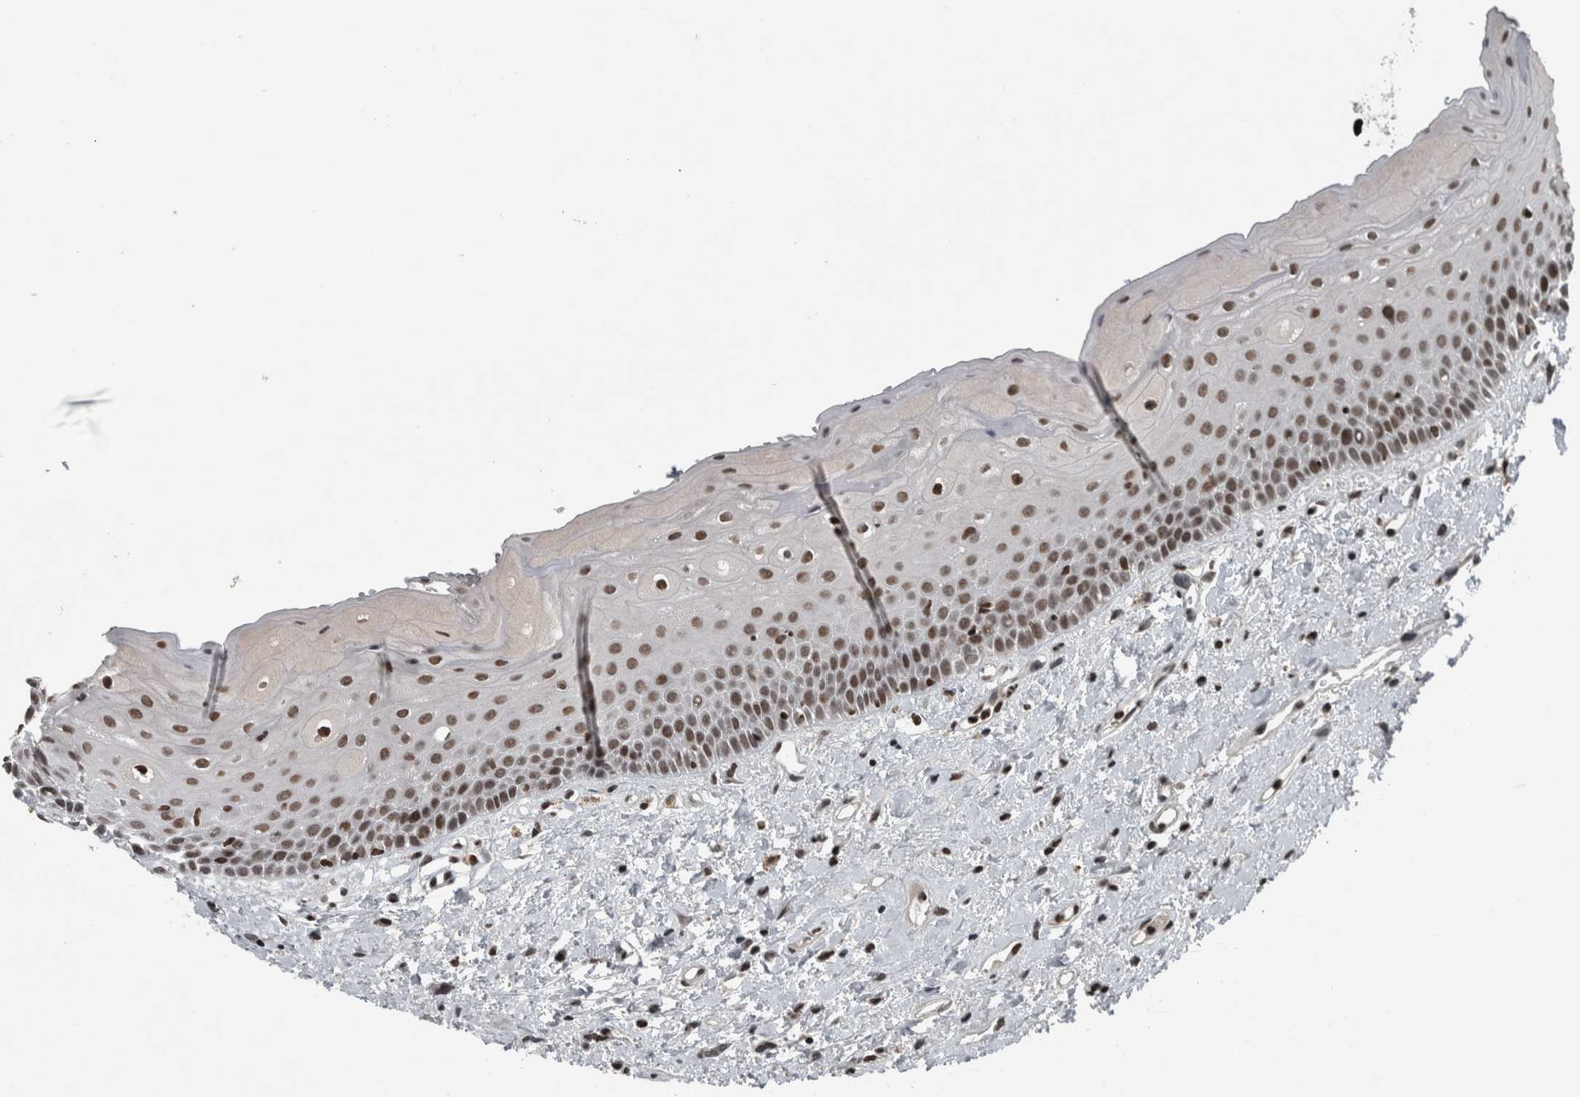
{"staining": {"intensity": "moderate", "quantity": ">75%", "location": "nuclear"}, "tissue": "oral mucosa", "cell_type": "Squamous epithelial cells", "image_type": "normal", "snomed": [{"axis": "morphology", "description": "Normal tissue, NOS"}, {"axis": "topography", "description": "Oral tissue"}], "caption": "Immunohistochemistry photomicrograph of benign human oral mucosa stained for a protein (brown), which displays medium levels of moderate nuclear expression in about >75% of squamous epithelial cells.", "gene": "UNC50", "patient": {"sex": "female", "age": 76}}